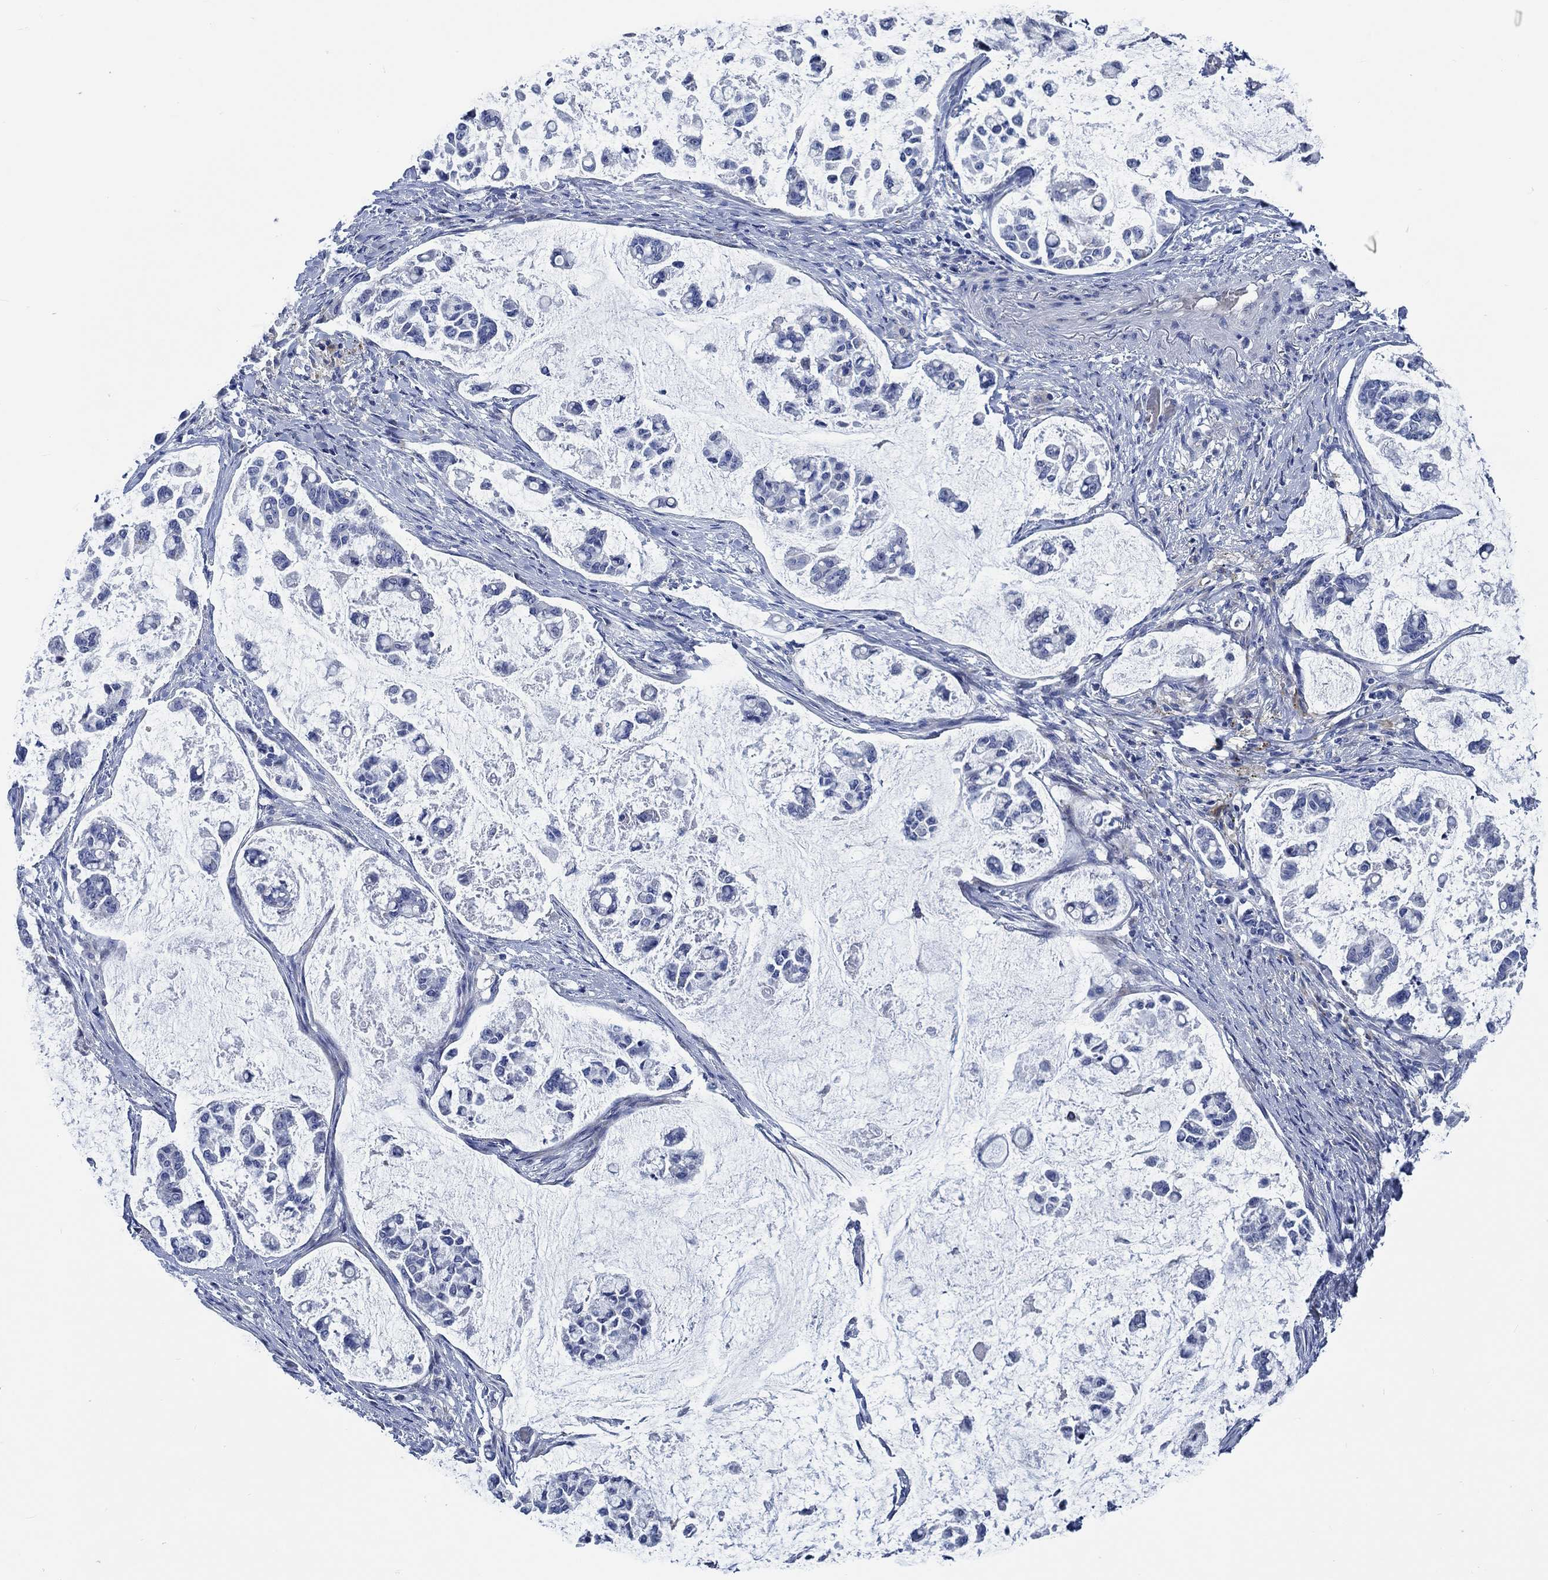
{"staining": {"intensity": "negative", "quantity": "none", "location": "none"}, "tissue": "stomach cancer", "cell_type": "Tumor cells", "image_type": "cancer", "snomed": [{"axis": "morphology", "description": "Adenocarcinoma, NOS"}, {"axis": "topography", "description": "Stomach"}], "caption": "Photomicrograph shows no significant protein expression in tumor cells of stomach adenocarcinoma.", "gene": "SVEP1", "patient": {"sex": "male", "age": 82}}